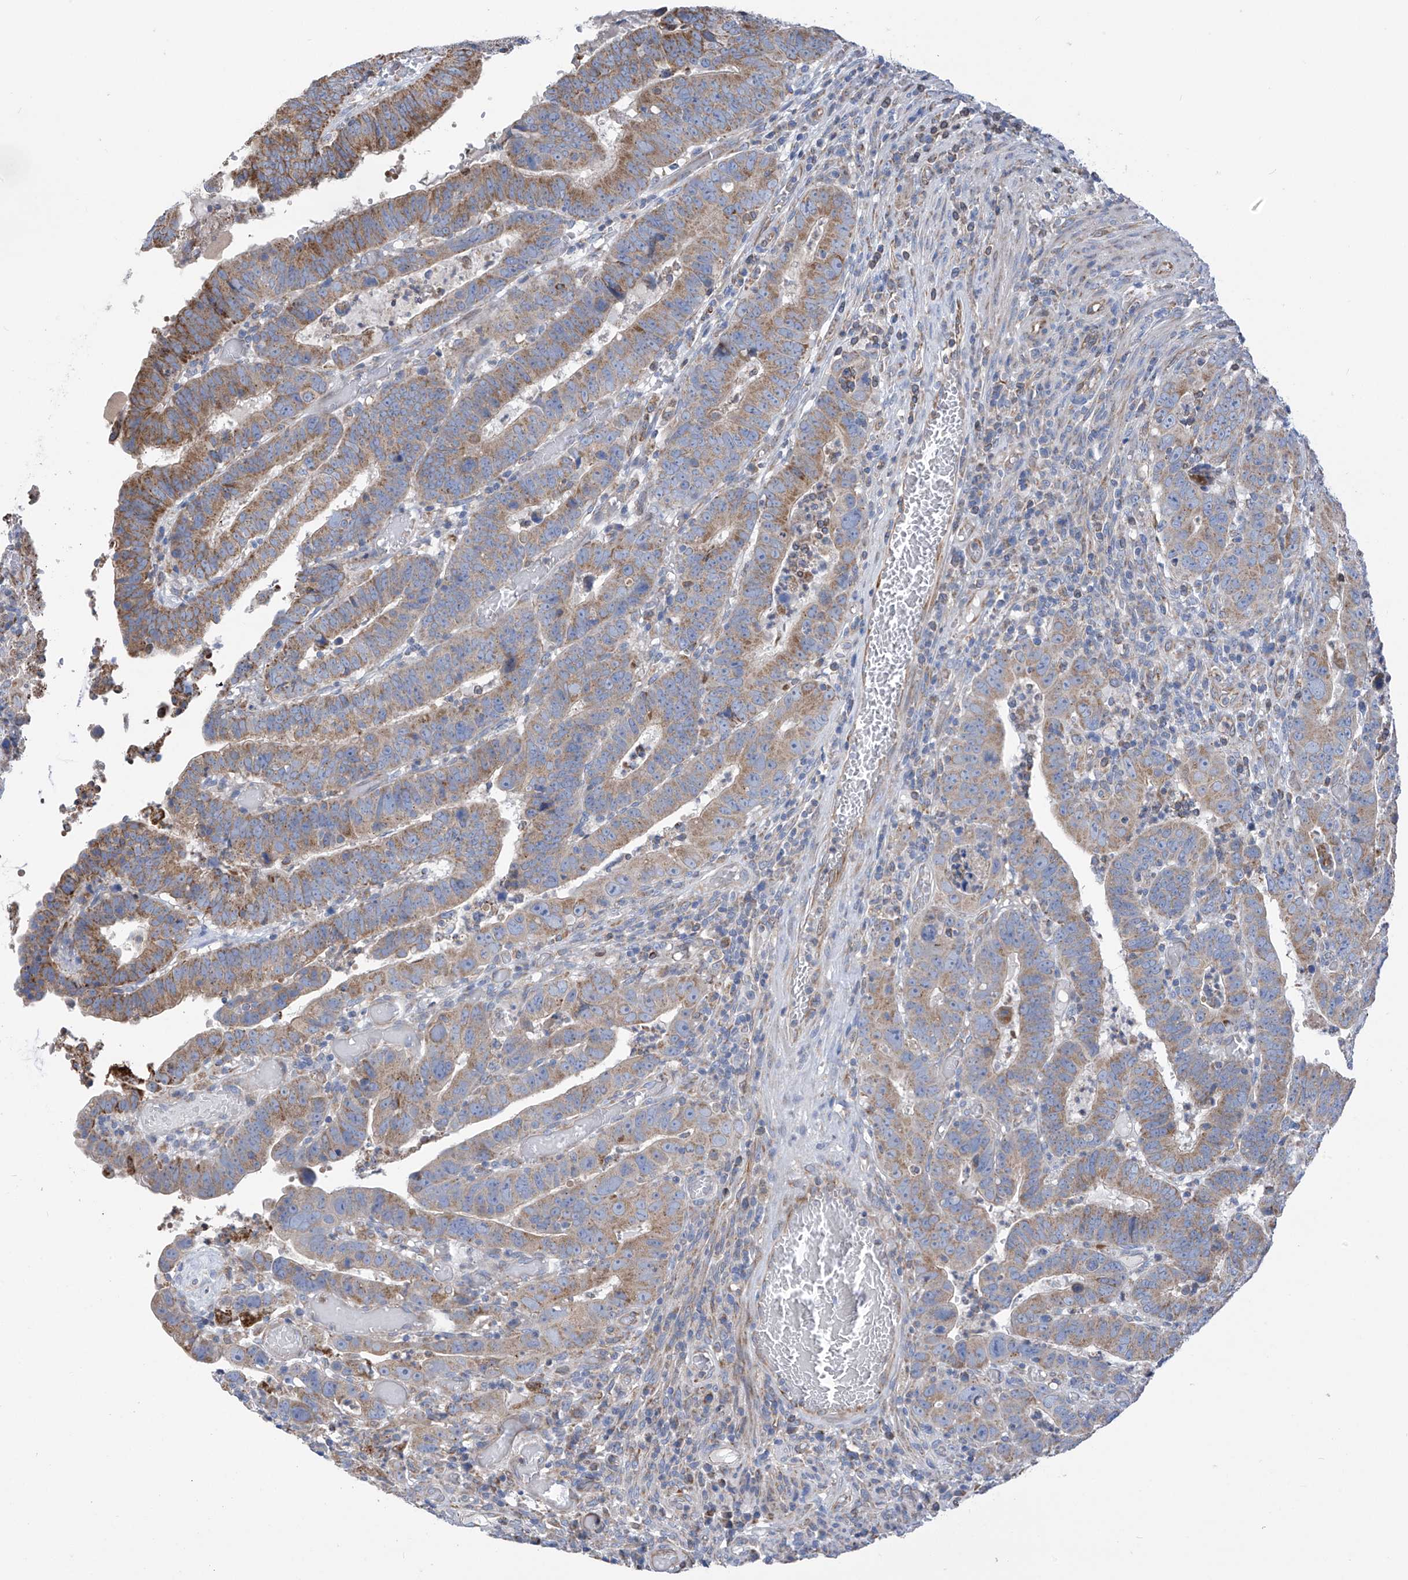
{"staining": {"intensity": "moderate", "quantity": "25%-75%", "location": "cytoplasmic/membranous"}, "tissue": "colorectal cancer", "cell_type": "Tumor cells", "image_type": "cancer", "snomed": [{"axis": "morphology", "description": "Normal tissue, NOS"}, {"axis": "morphology", "description": "Adenocarcinoma, NOS"}, {"axis": "topography", "description": "Rectum"}], "caption": "Protein staining of adenocarcinoma (colorectal) tissue exhibits moderate cytoplasmic/membranous staining in approximately 25%-75% of tumor cells. (Stains: DAB (3,3'-diaminobenzidine) in brown, nuclei in blue, Microscopy: brightfield microscopy at high magnification).", "gene": "EIF5B", "patient": {"sex": "female", "age": 65}}